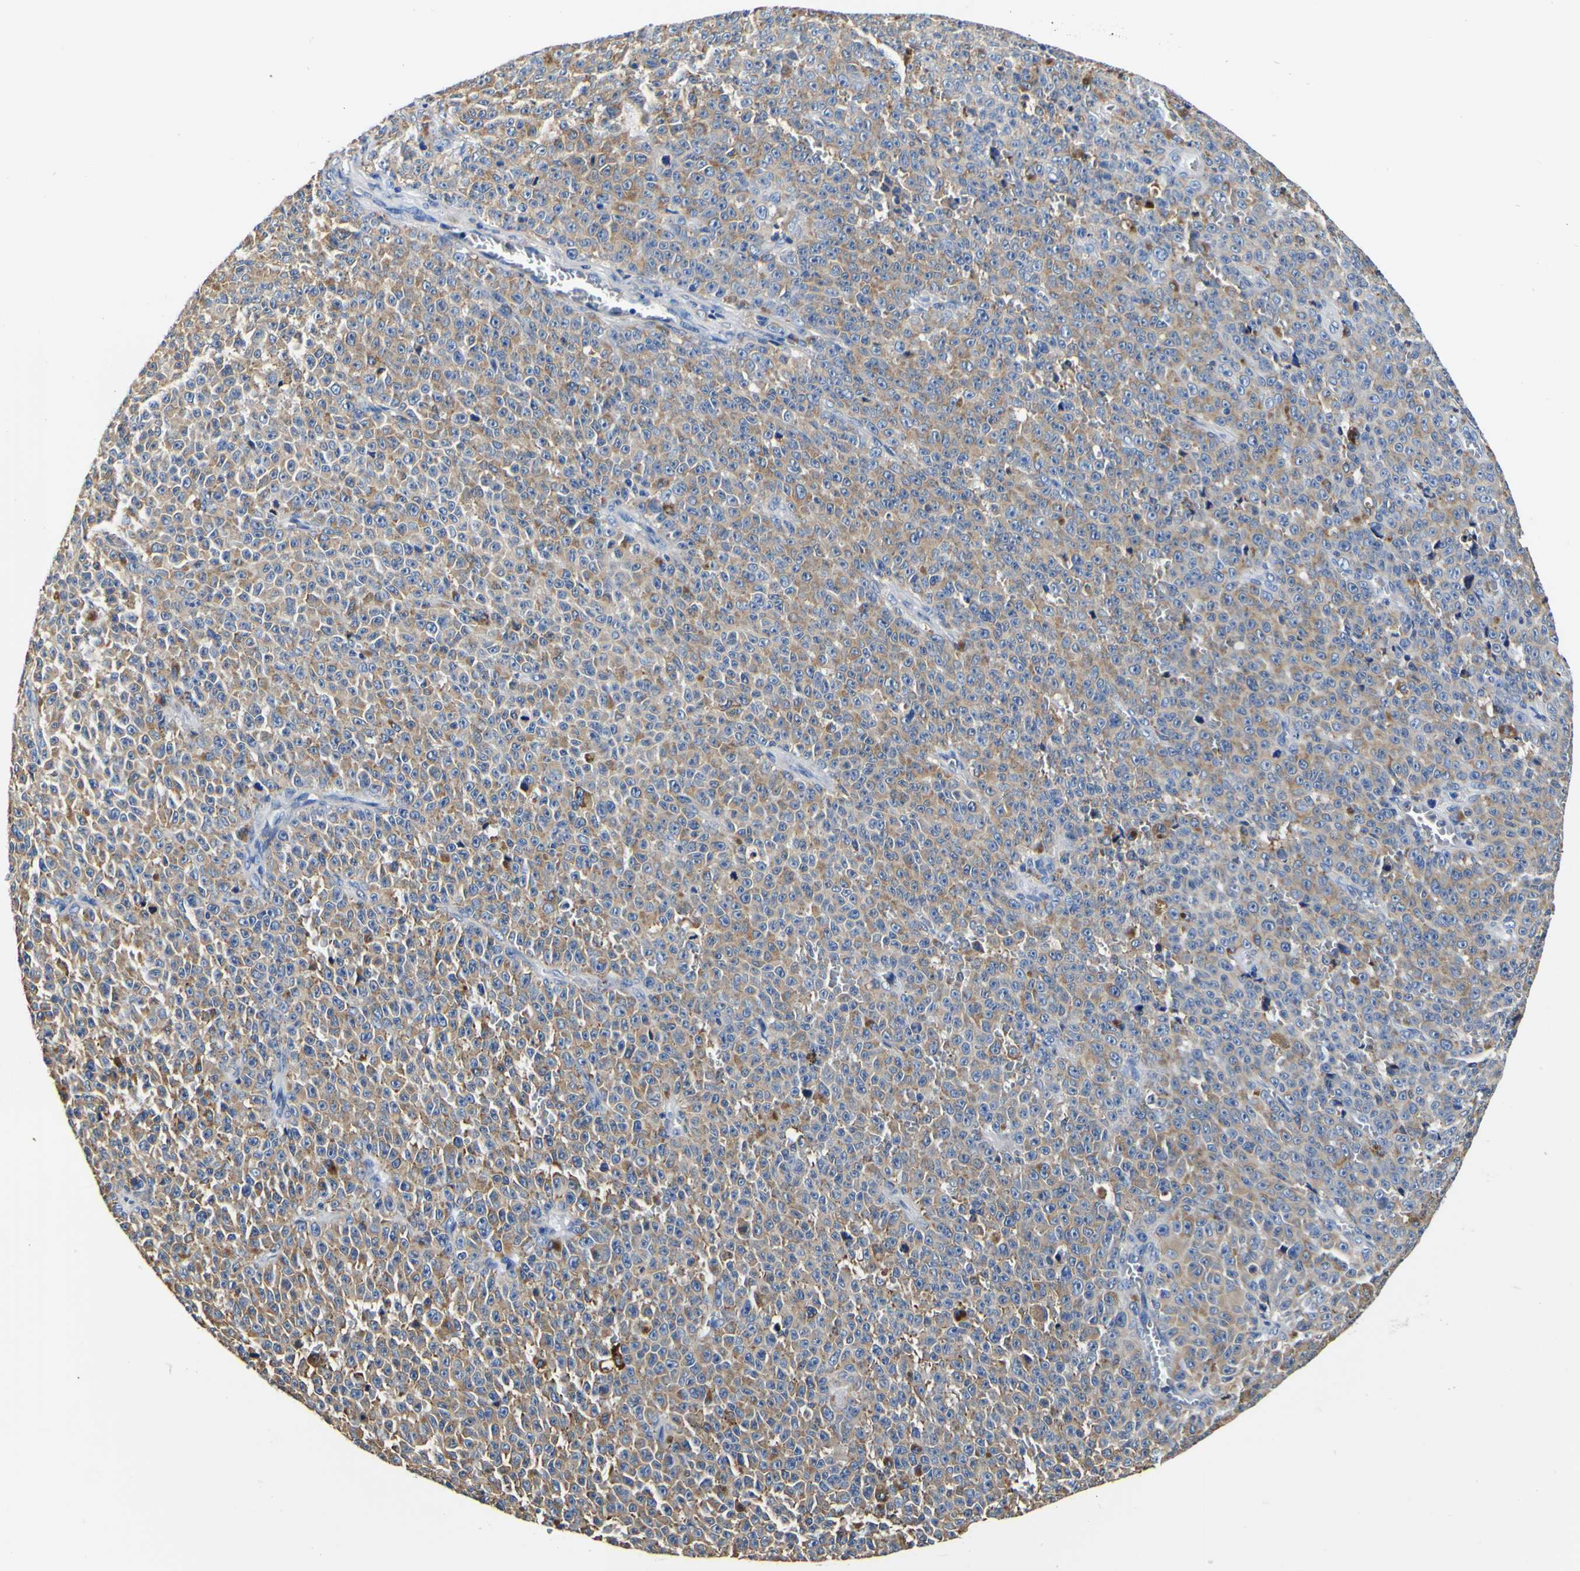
{"staining": {"intensity": "weak", "quantity": ">75%", "location": "cytoplasmic/membranous"}, "tissue": "melanoma", "cell_type": "Tumor cells", "image_type": "cancer", "snomed": [{"axis": "morphology", "description": "Malignant melanoma, NOS"}, {"axis": "topography", "description": "Skin"}], "caption": "Malignant melanoma tissue reveals weak cytoplasmic/membranous positivity in approximately >75% of tumor cells (DAB IHC with brightfield microscopy, high magnification).", "gene": "P4HB", "patient": {"sex": "female", "age": 82}}